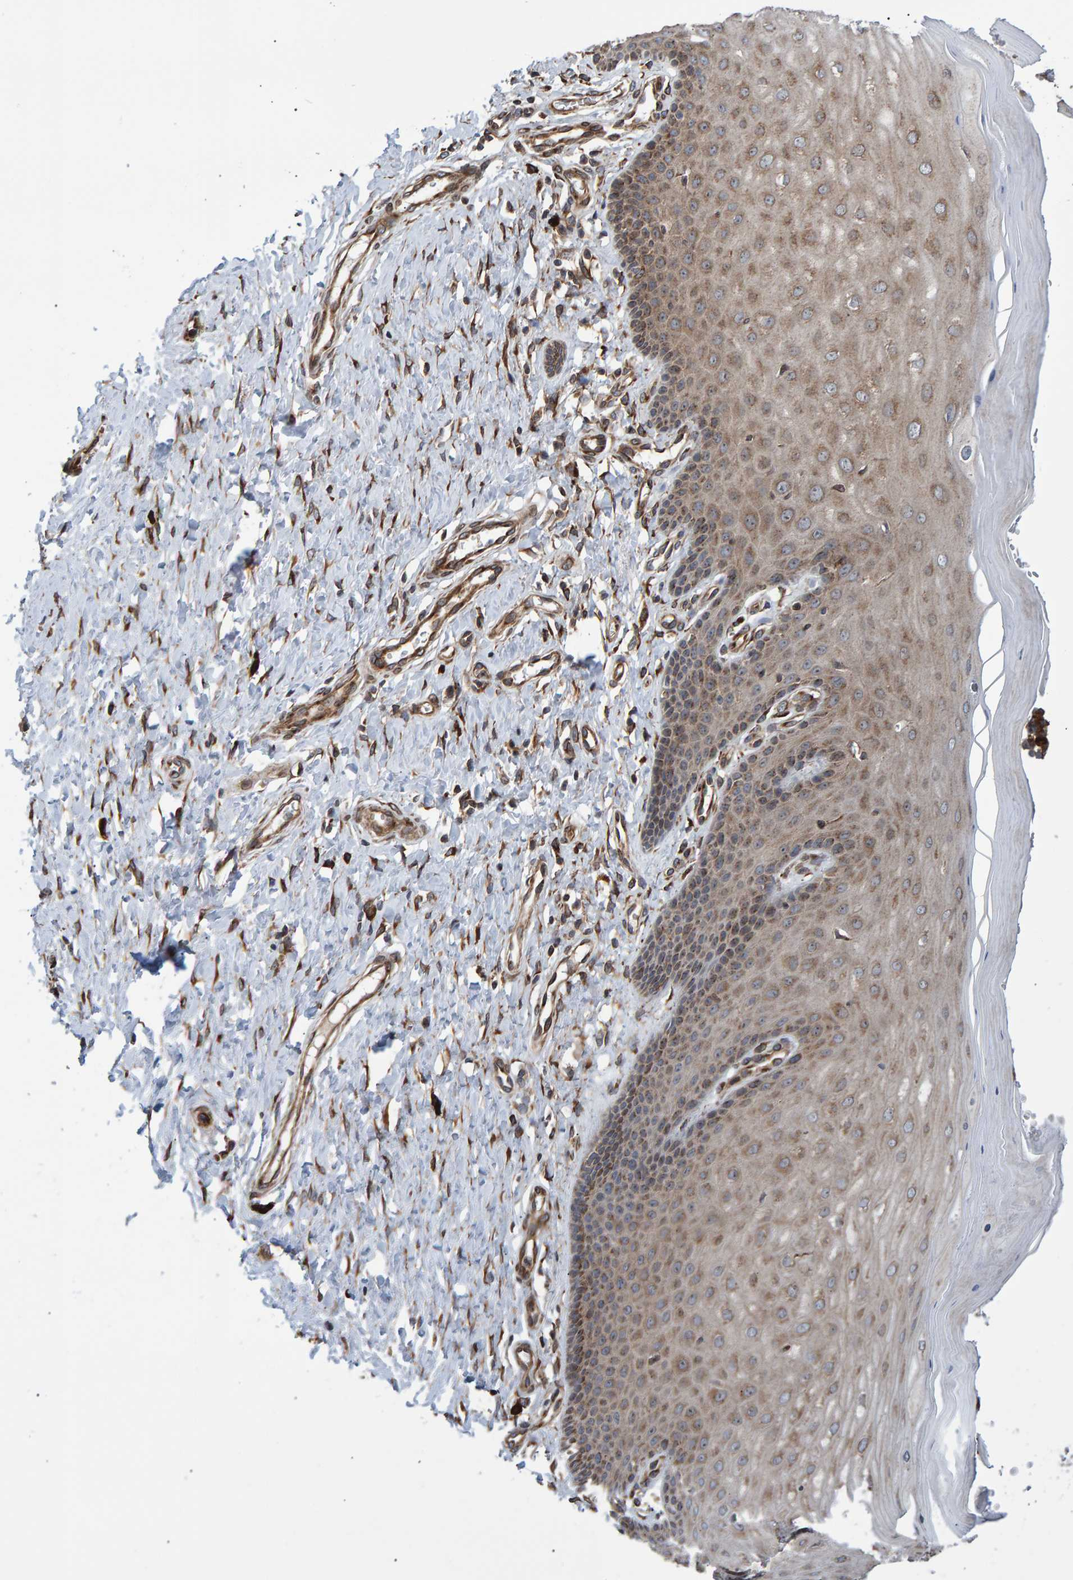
{"staining": {"intensity": "moderate", "quantity": ">75%", "location": "cytoplasmic/membranous"}, "tissue": "cervix", "cell_type": "Glandular cells", "image_type": "normal", "snomed": [{"axis": "morphology", "description": "Normal tissue, NOS"}, {"axis": "topography", "description": "Cervix"}], "caption": "Immunohistochemical staining of normal human cervix demonstrates medium levels of moderate cytoplasmic/membranous positivity in approximately >75% of glandular cells.", "gene": "FAM117A", "patient": {"sex": "female", "age": 55}}